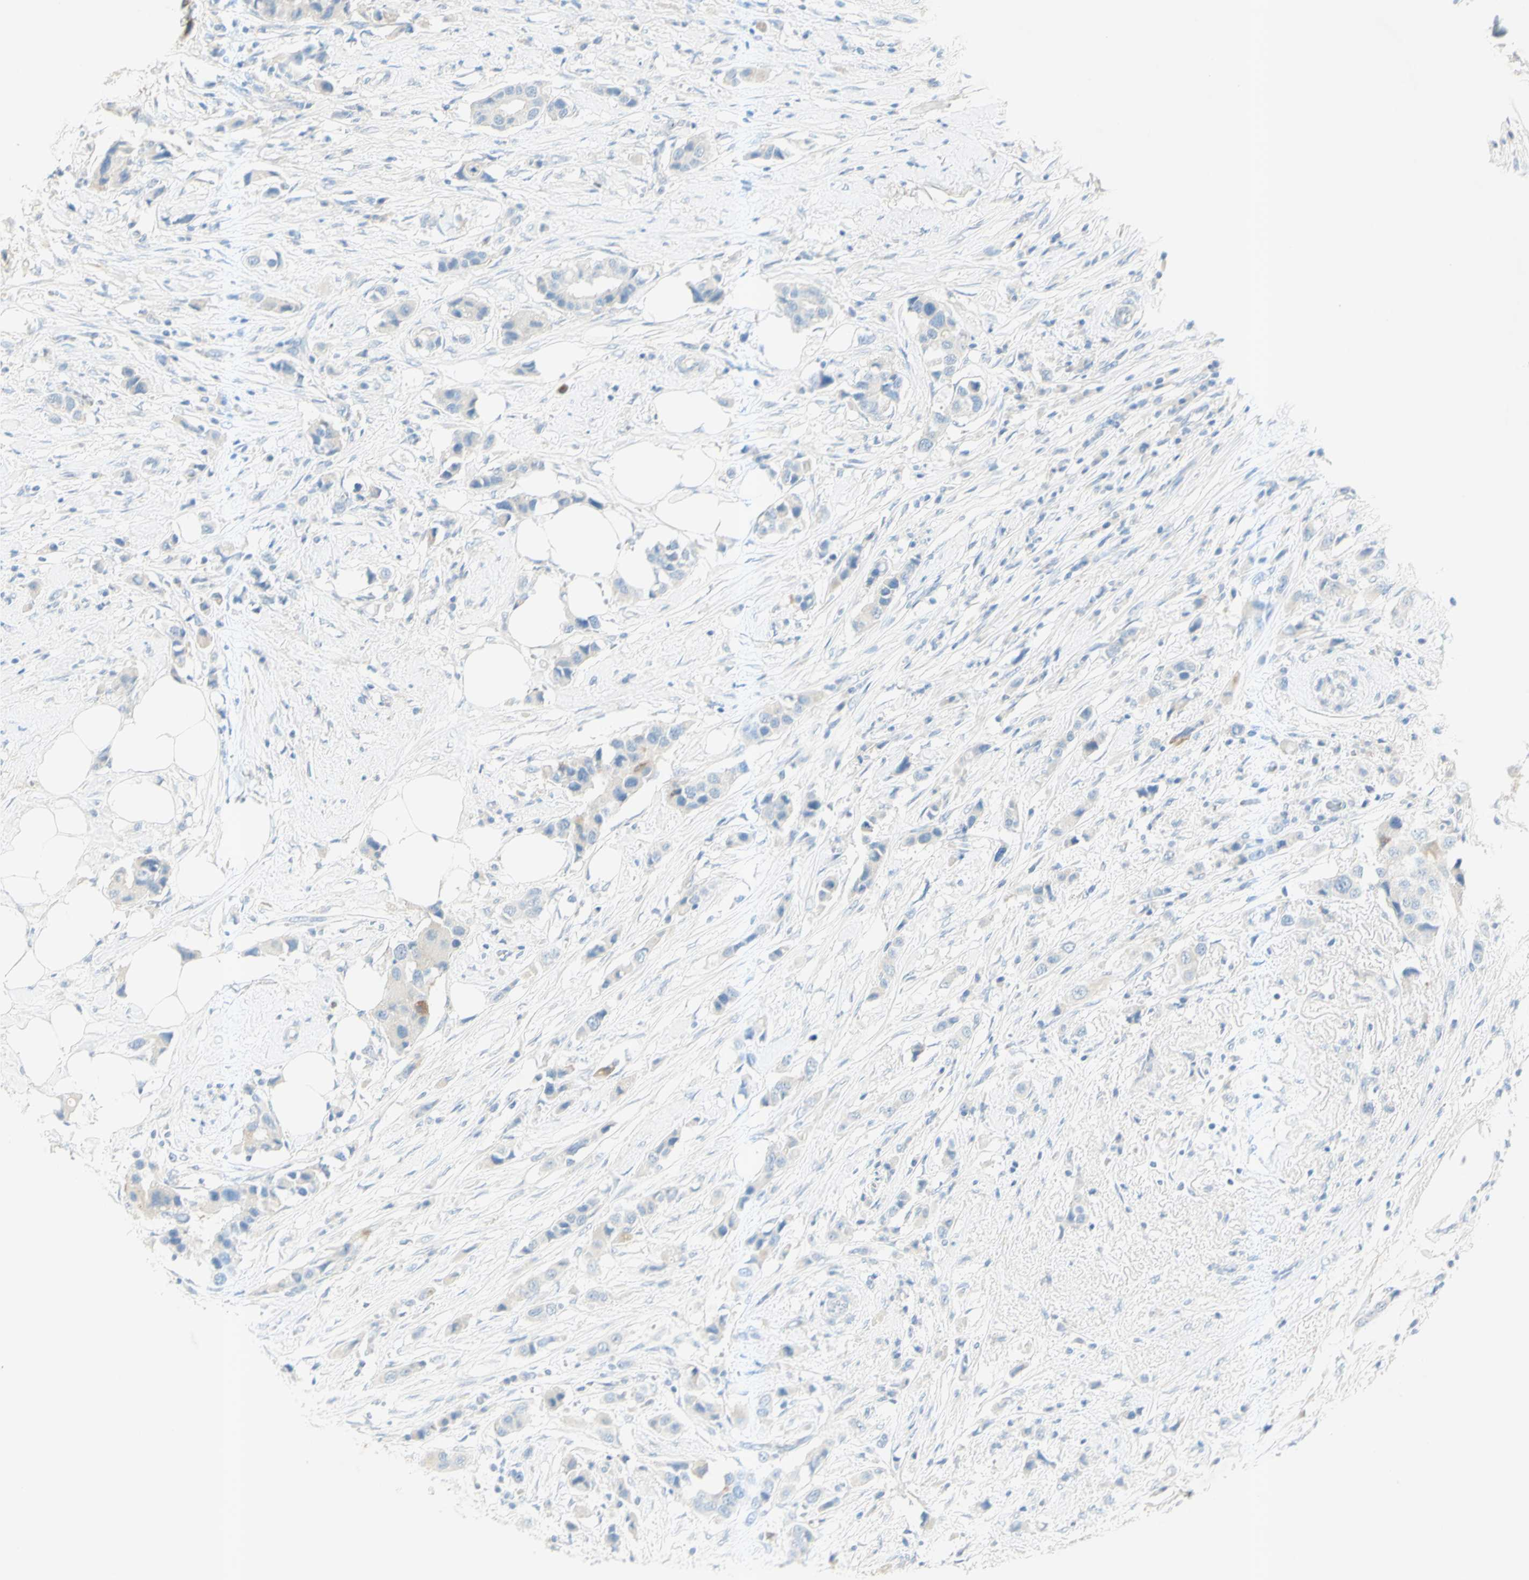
{"staining": {"intensity": "strong", "quantity": "<25%", "location": "cytoplasmic/membranous"}, "tissue": "breast cancer", "cell_type": "Tumor cells", "image_type": "cancer", "snomed": [{"axis": "morphology", "description": "Normal tissue, NOS"}, {"axis": "morphology", "description": "Duct carcinoma"}, {"axis": "topography", "description": "Breast"}], "caption": "IHC micrograph of neoplastic tissue: human breast infiltrating ductal carcinoma stained using immunohistochemistry demonstrates medium levels of strong protein expression localized specifically in the cytoplasmic/membranous of tumor cells, appearing as a cytoplasmic/membranous brown color.", "gene": "GDF15", "patient": {"sex": "female", "age": 50}}